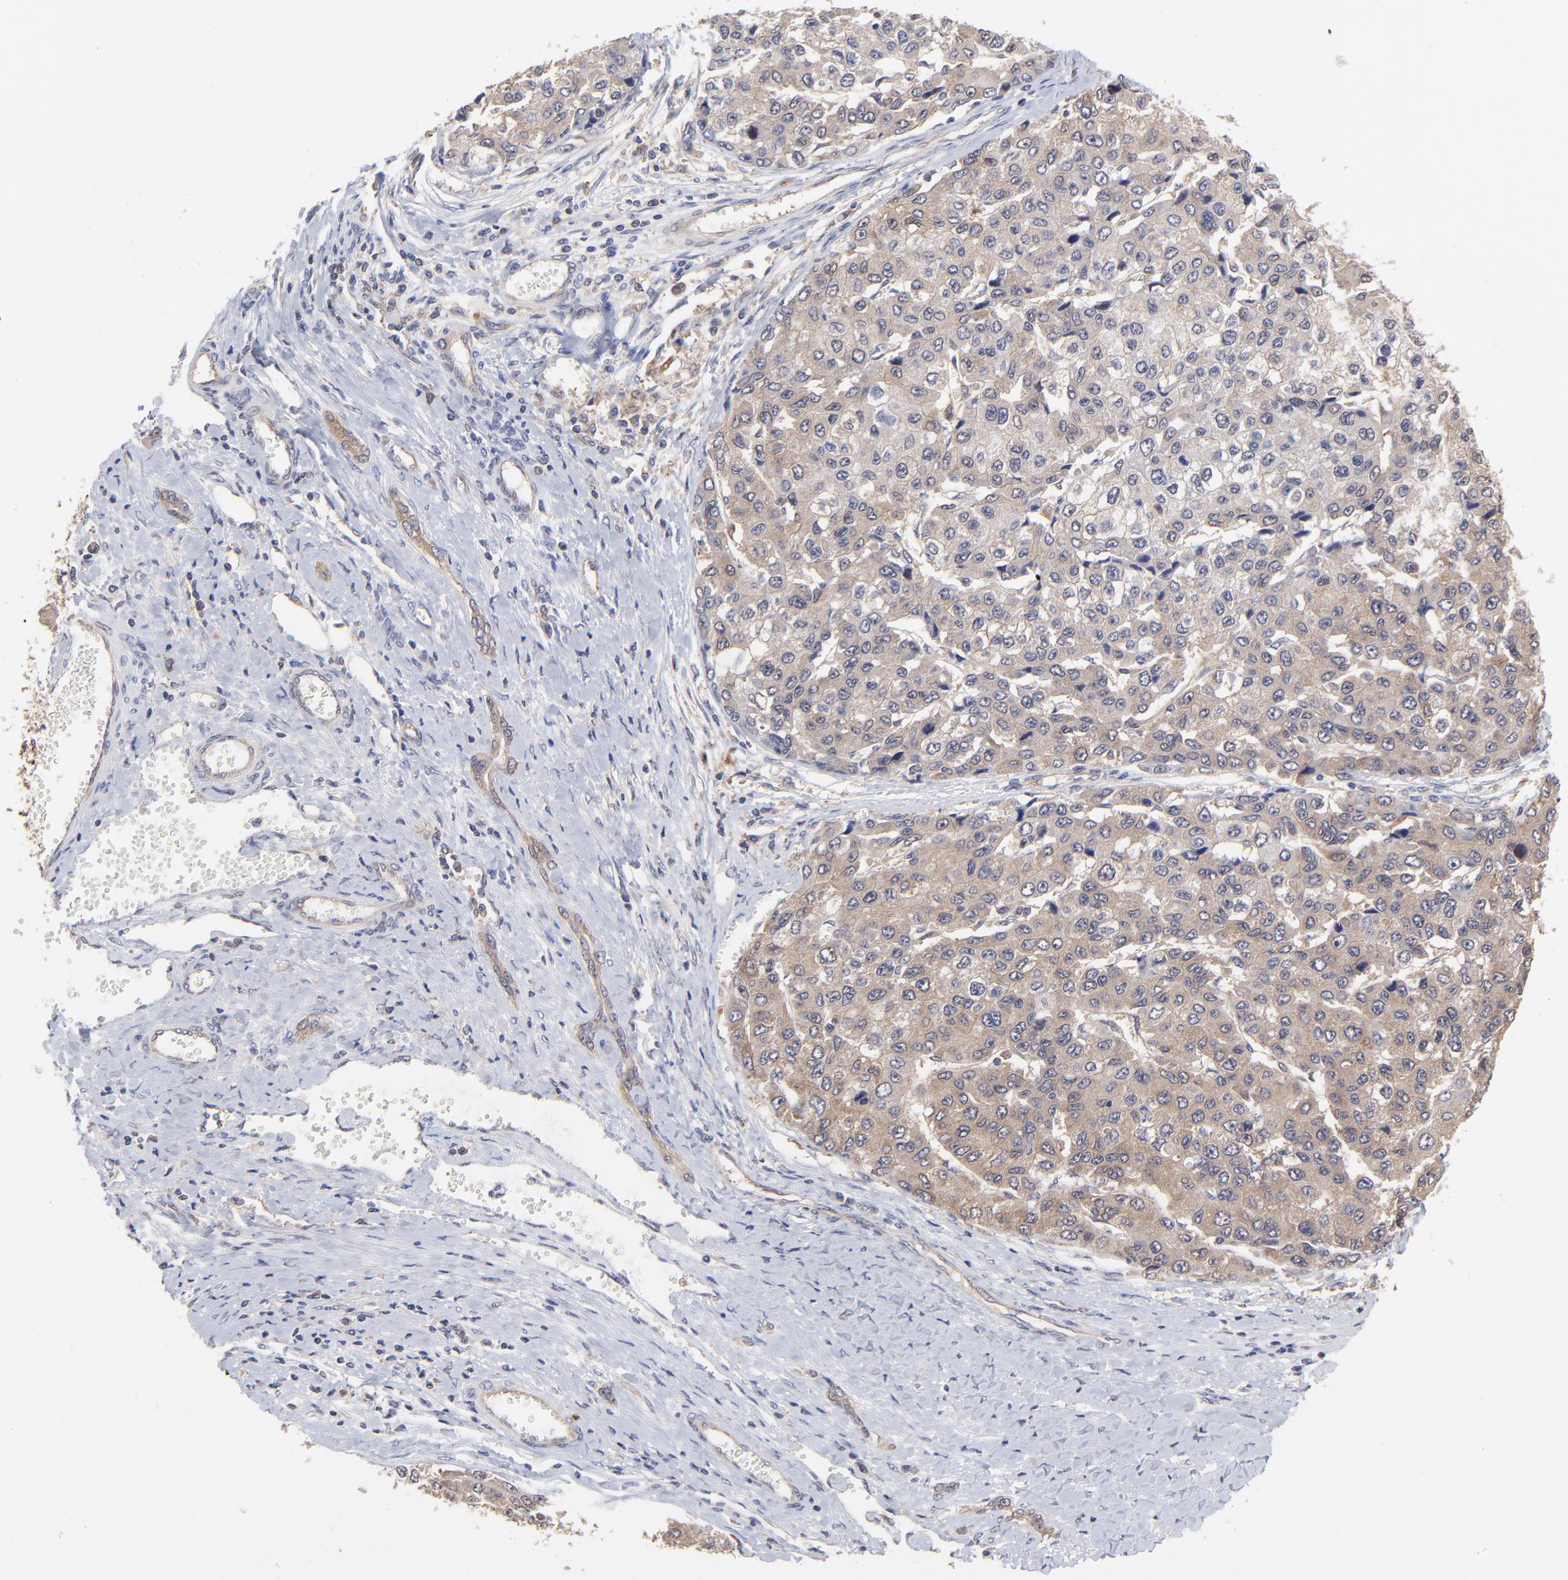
{"staining": {"intensity": "weak", "quantity": ">75%", "location": "cytoplasmic/membranous"}, "tissue": "liver cancer", "cell_type": "Tumor cells", "image_type": "cancer", "snomed": [{"axis": "morphology", "description": "Carcinoma, Hepatocellular, NOS"}, {"axis": "topography", "description": "Liver"}], "caption": "Liver cancer (hepatocellular carcinoma) stained with immunohistochemistry (IHC) shows weak cytoplasmic/membranous staining in about >75% of tumor cells.", "gene": "GART", "patient": {"sex": "female", "age": 66}}